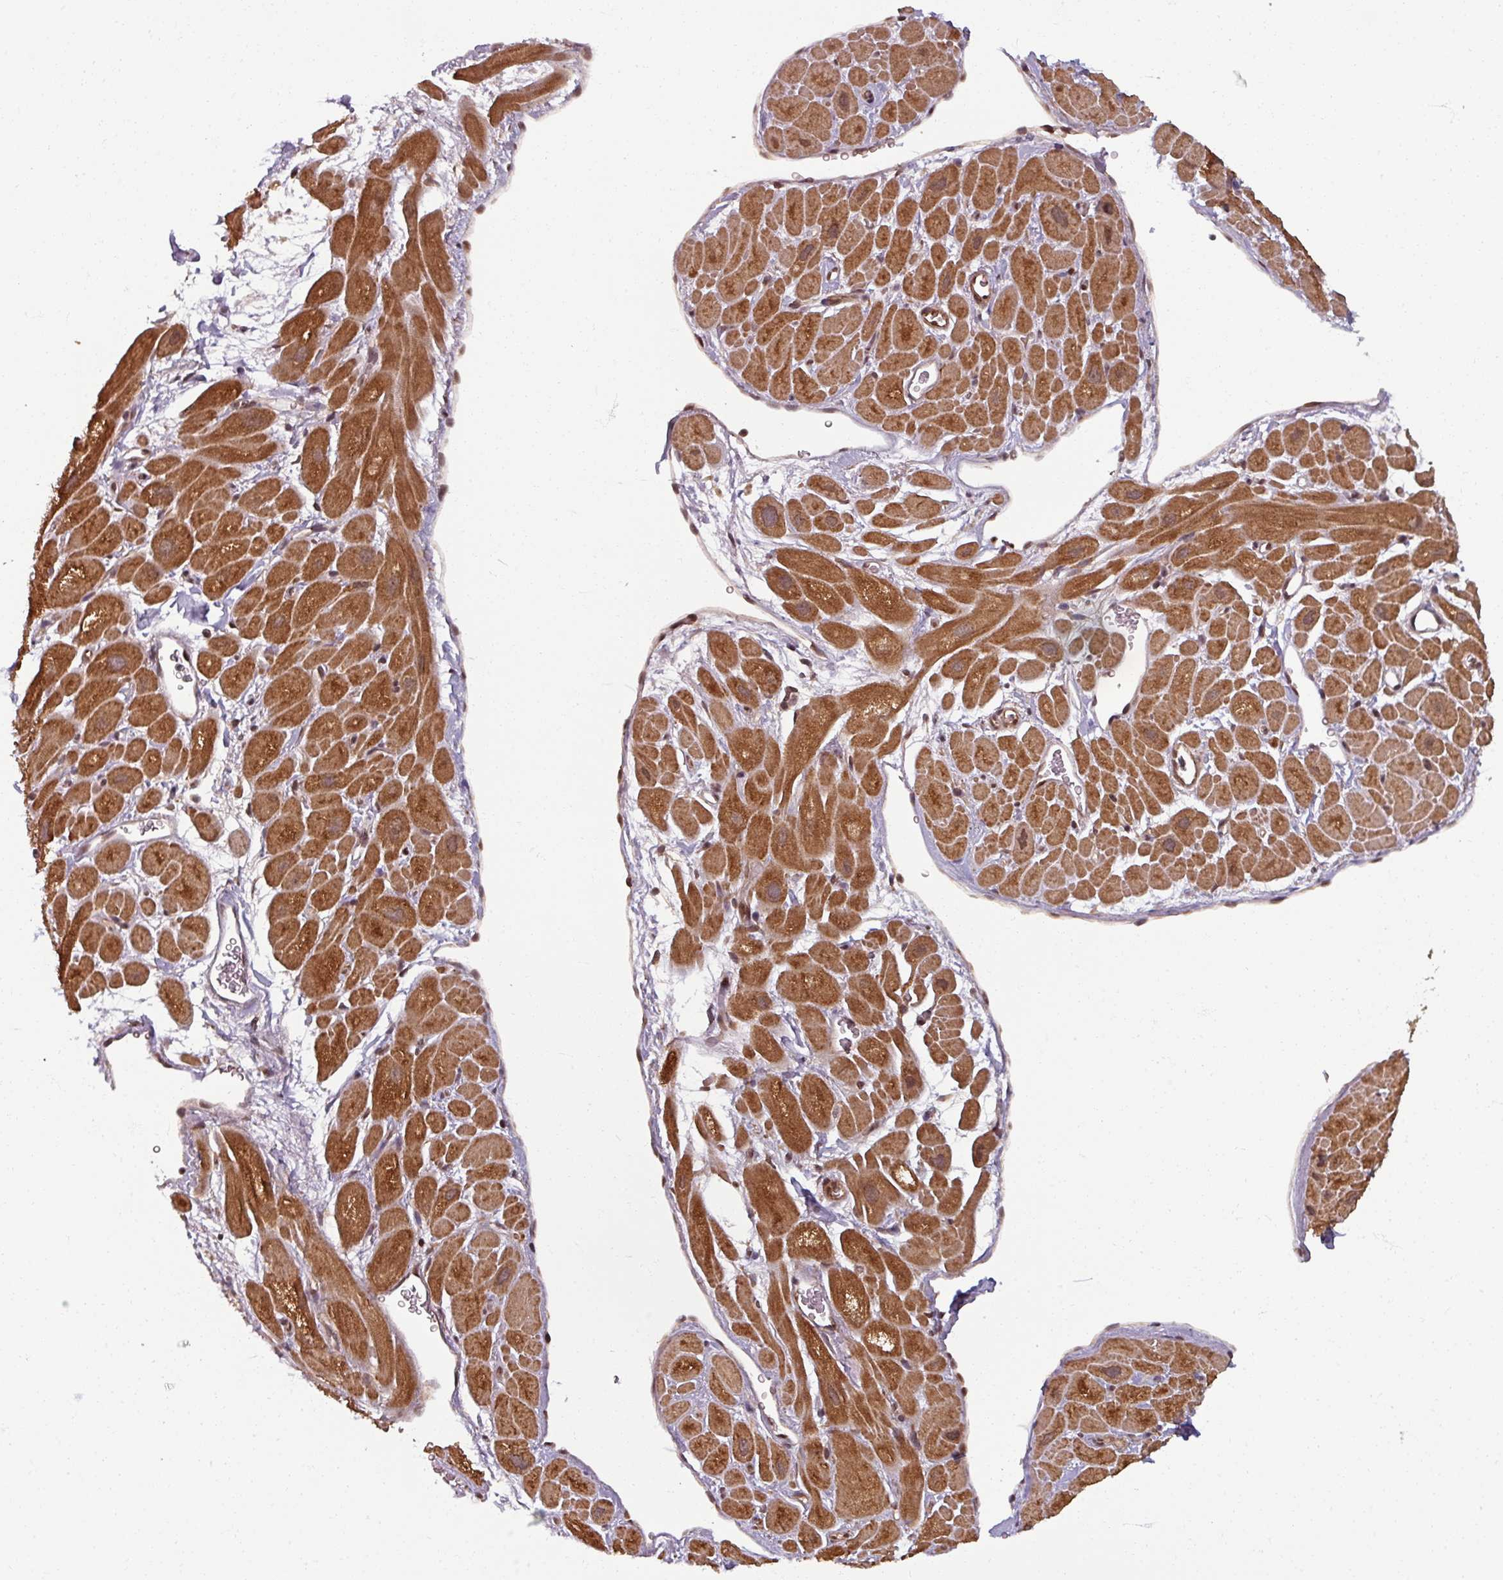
{"staining": {"intensity": "strong", "quantity": ">75%", "location": "cytoplasmic/membranous,nuclear"}, "tissue": "heart muscle", "cell_type": "Cardiomyocytes", "image_type": "normal", "snomed": [{"axis": "morphology", "description": "Normal tissue, NOS"}, {"axis": "topography", "description": "Heart"}], "caption": "Normal heart muscle demonstrates strong cytoplasmic/membranous,nuclear staining in approximately >75% of cardiomyocytes.", "gene": "SWI5", "patient": {"sex": "male", "age": 49}}